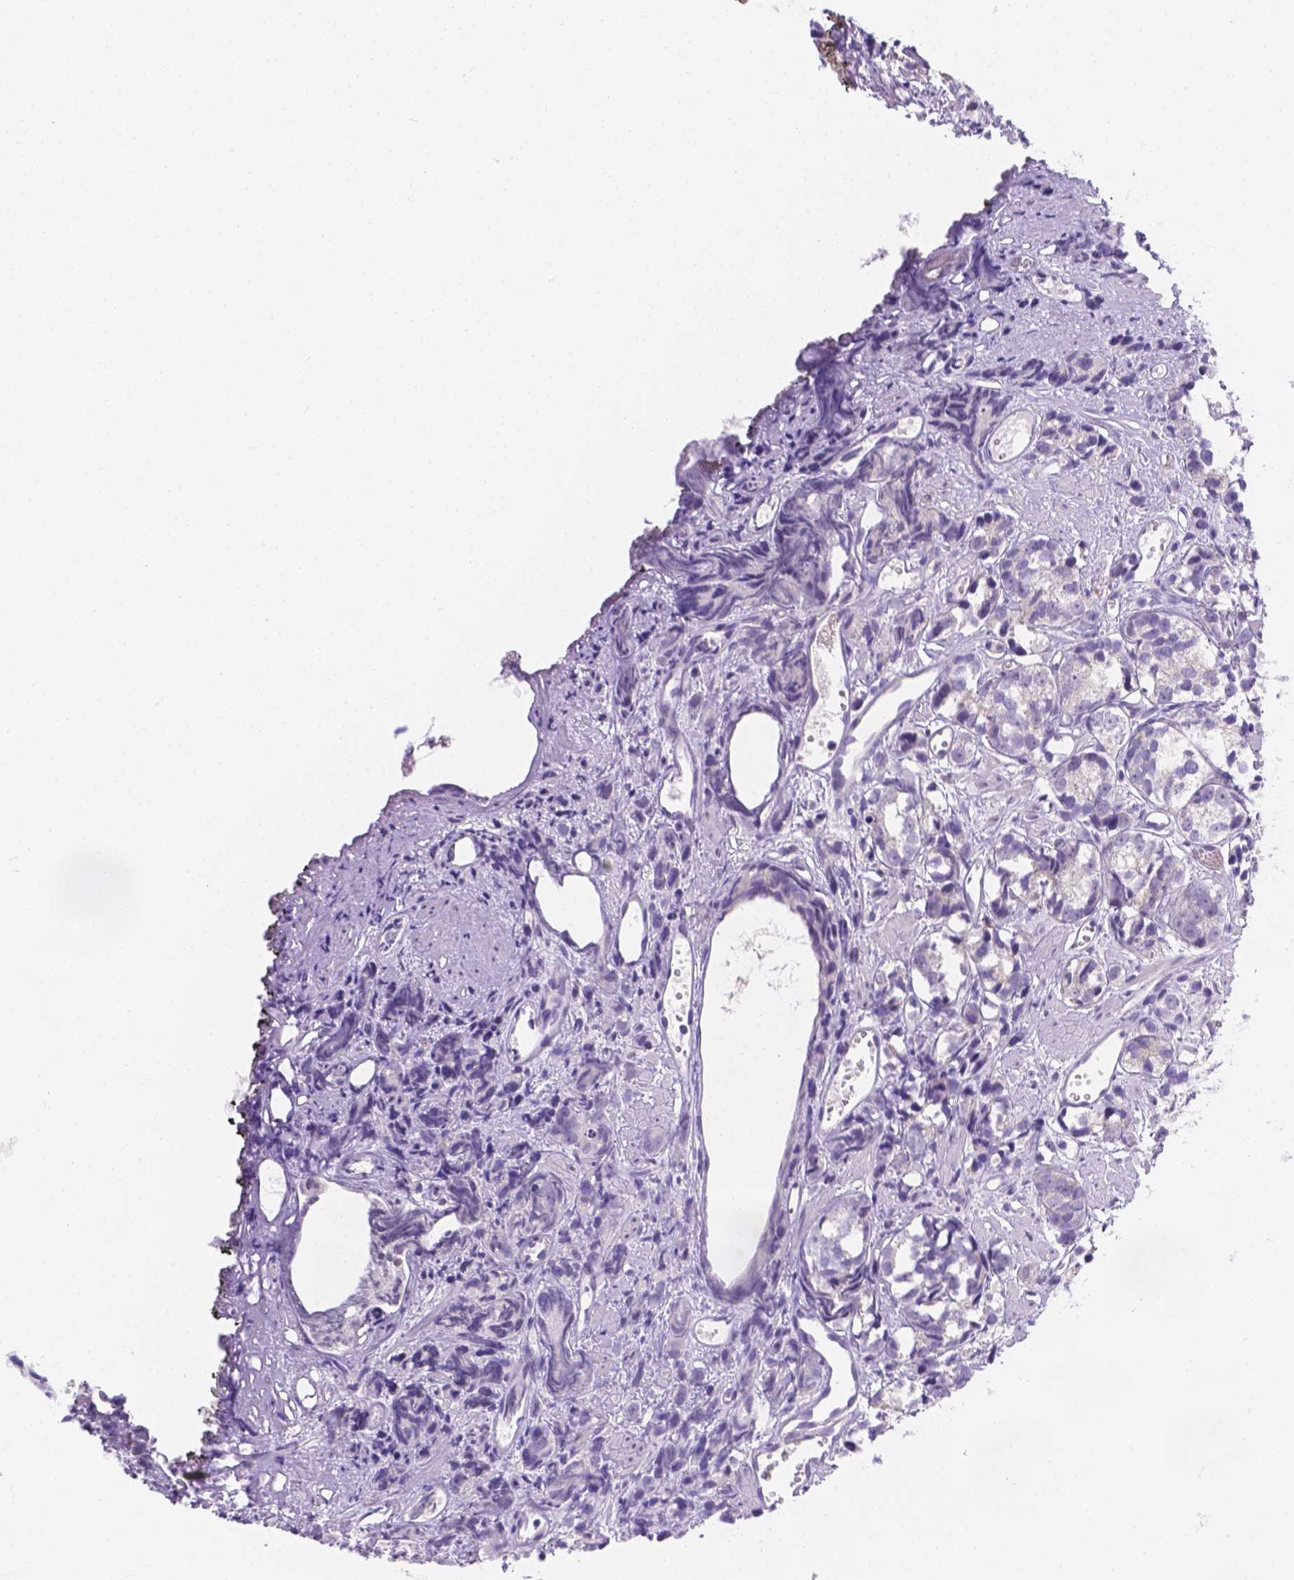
{"staining": {"intensity": "negative", "quantity": "none", "location": "none"}, "tissue": "prostate cancer", "cell_type": "Tumor cells", "image_type": "cancer", "snomed": [{"axis": "morphology", "description": "Adenocarcinoma, High grade"}, {"axis": "topography", "description": "Prostate"}], "caption": "Tumor cells are negative for brown protein staining in adenocarcinoma (high-grade) (prostate). The staining is performed using DAB (3,3'-diaminobenzidine) brown chromogen with nuclei counter-stained in using hematoxylin.", "gene": "CD96", "patient": {"sex": "male", "age": 77}}